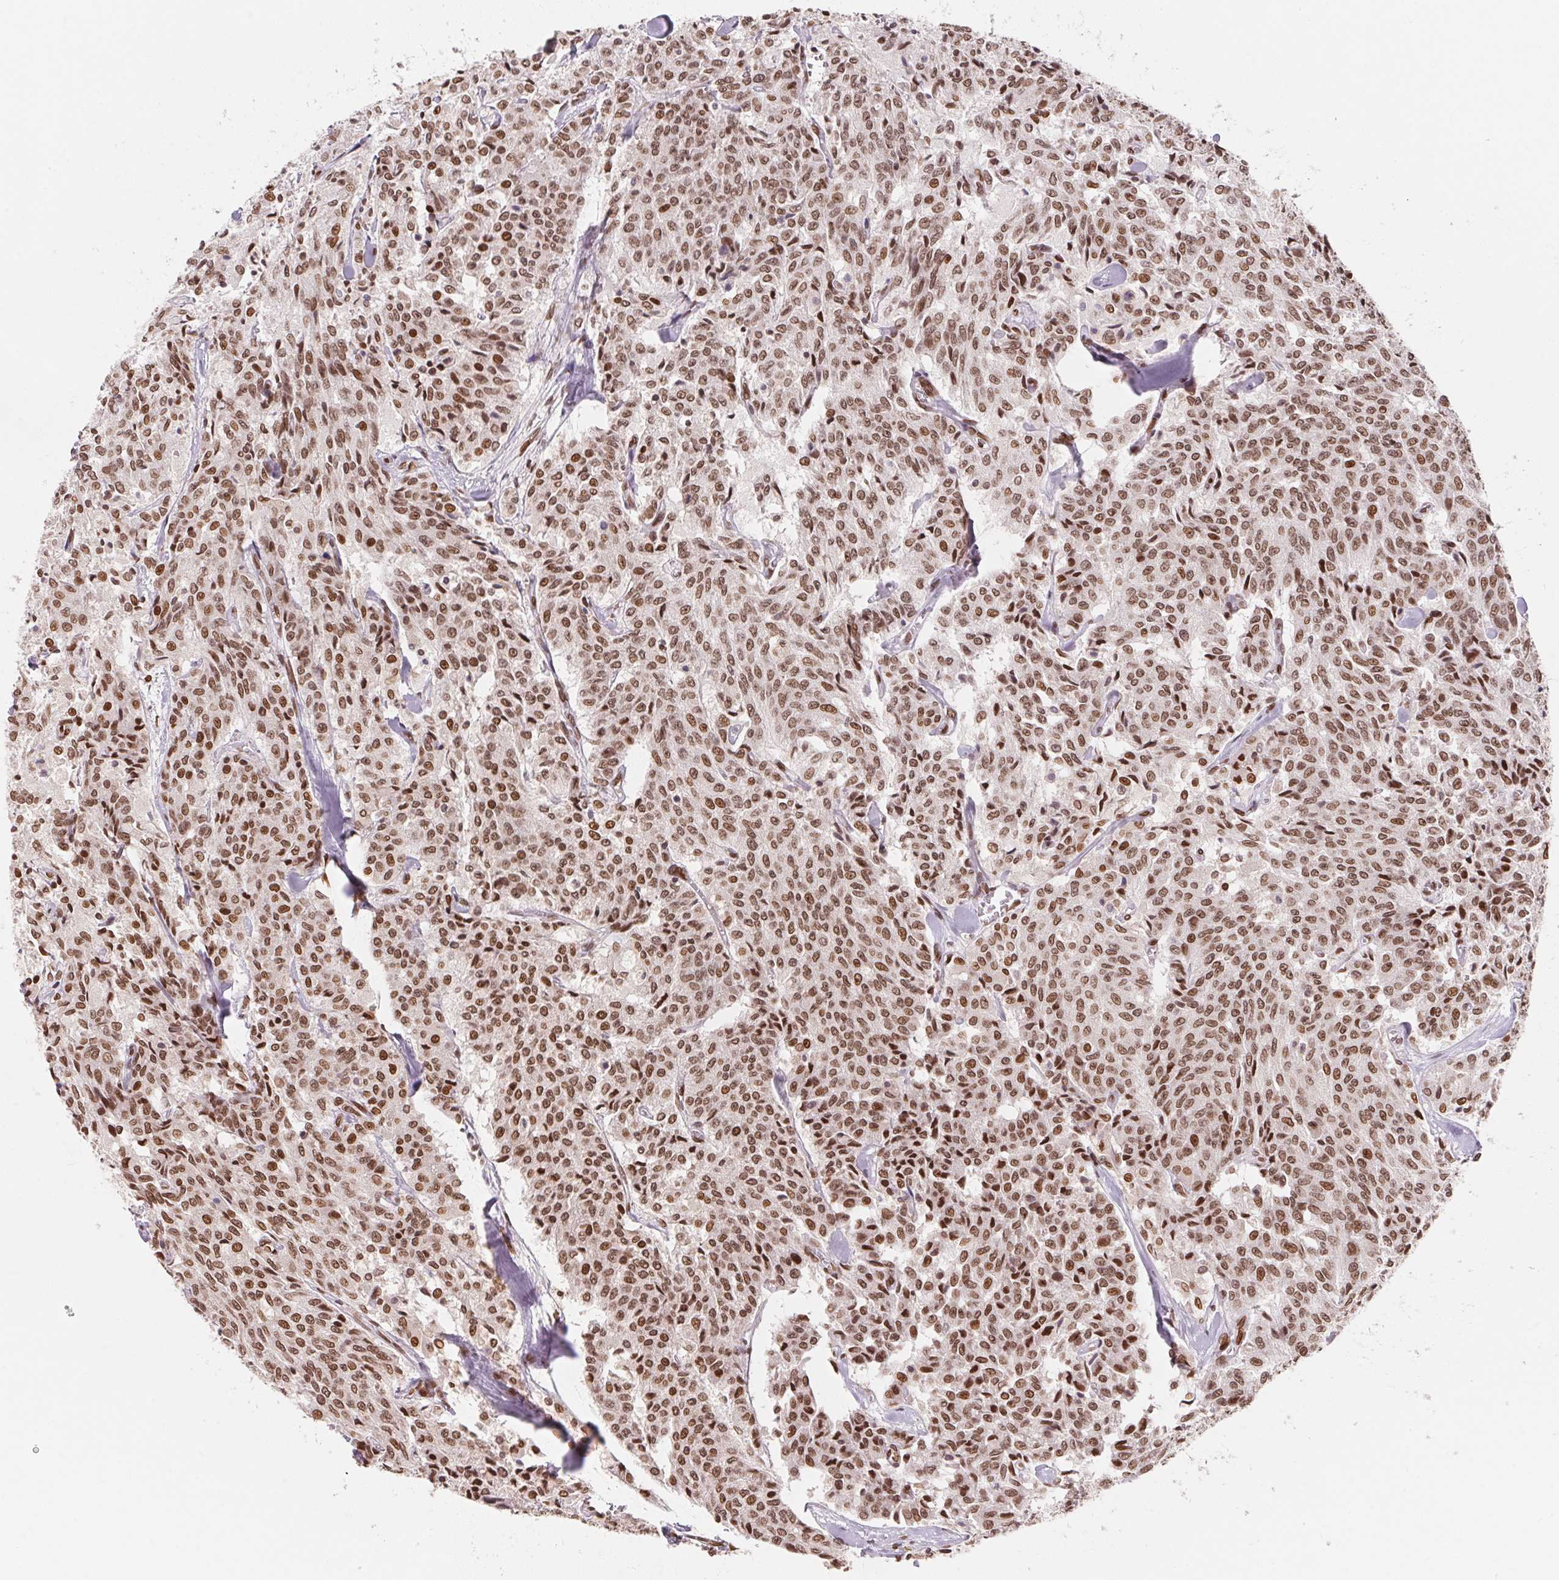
{"staining": {"intensity": "strong", "quantity": ">75%", "location": "nuclear"}, "tissue": "carcinoid", "cell_type": "Tumor cells", "image_type": "cancer", "snomed": [{"axis": "morphology", "description": "Carcinoid, malignant, NOS"}, {"axis": "topography", "description": "Lung"}], "caption": "Immunohistochemical staining of human carcinoid exhibits high levels of strong nuclear protein expression in about >75% of tumor cells.", "gene": "SAP30BP", "patient": {"sex": "male", "age": 71}}